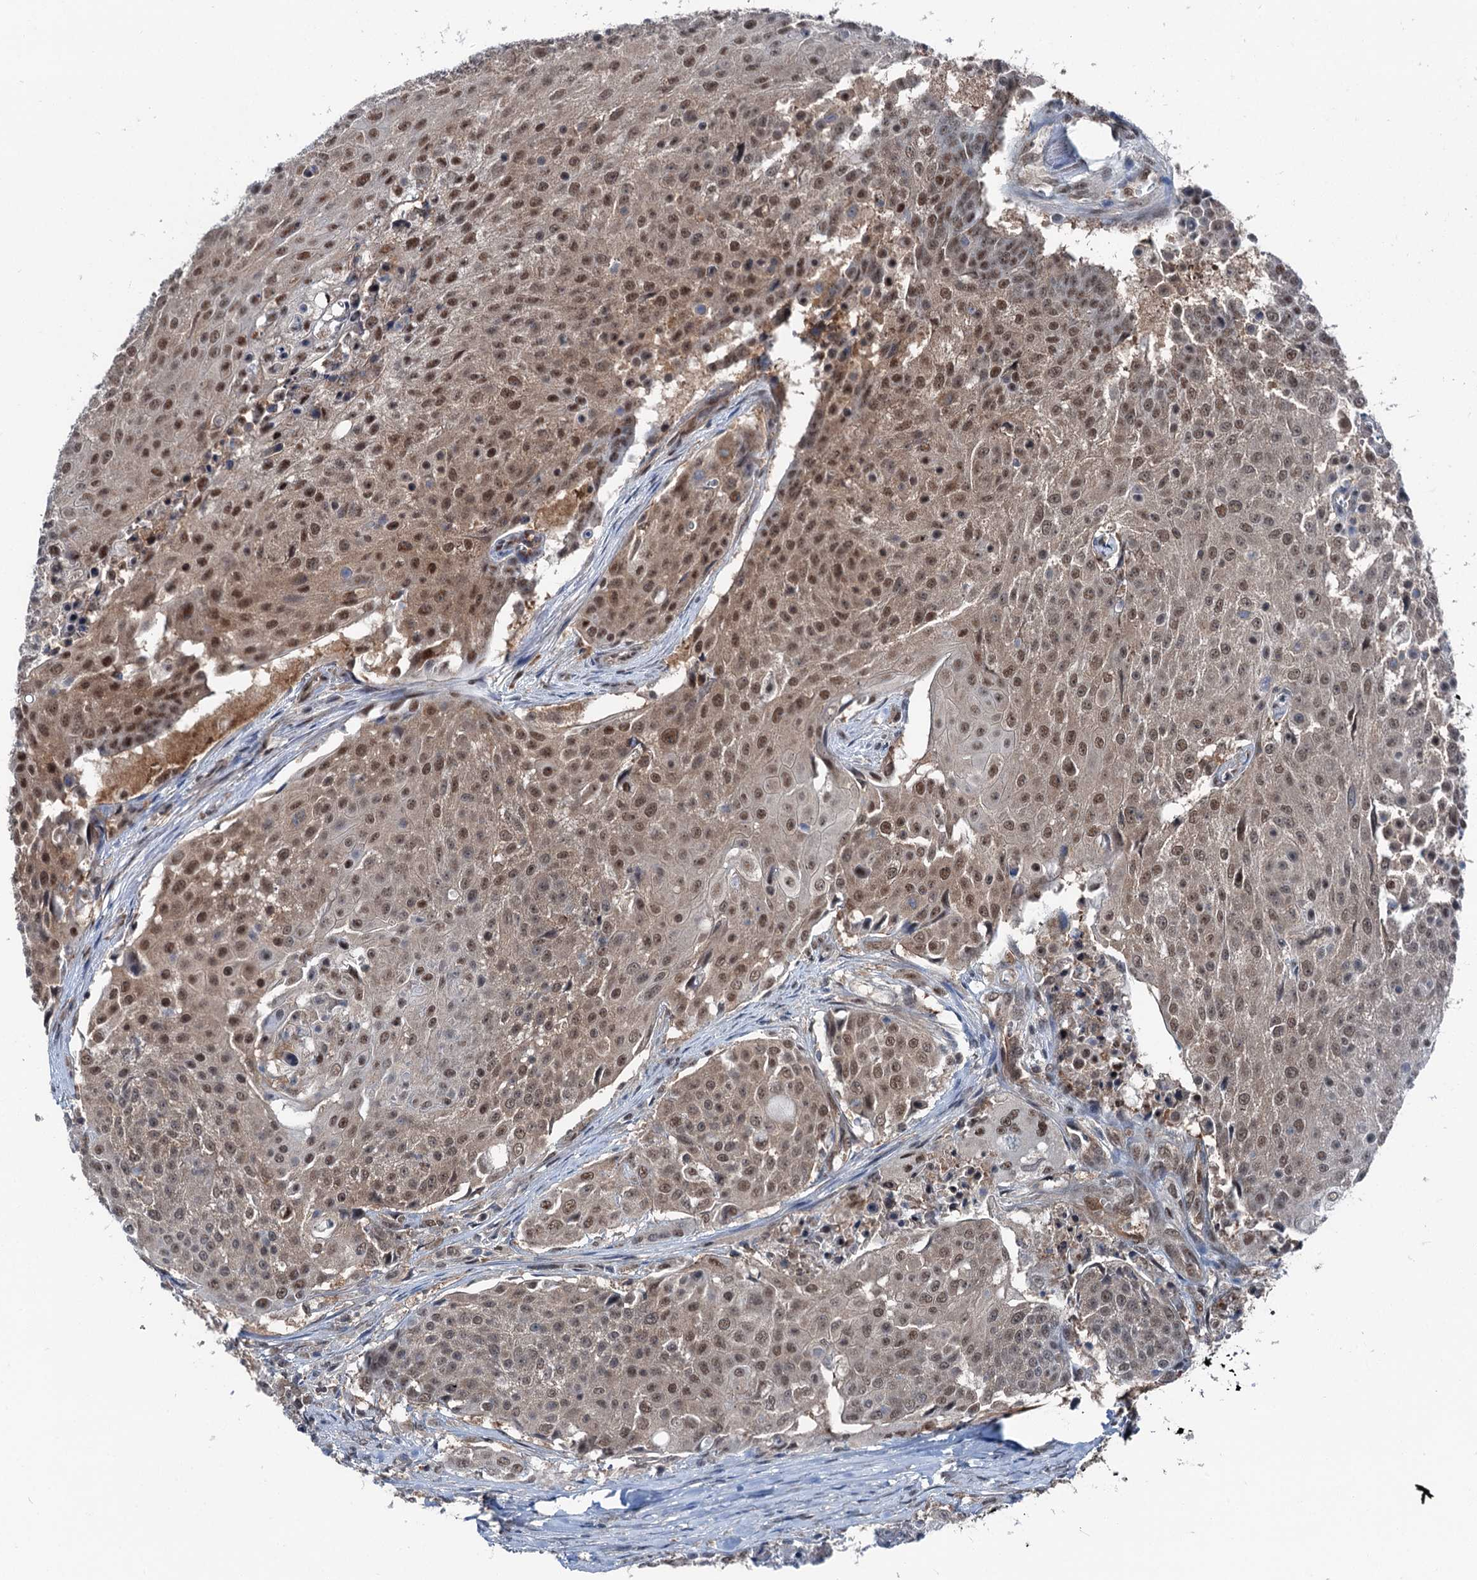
{"staining": {"intensity": "moderate", "quantity": ">75%", "location": "cytoplasmic/membranous,nuclear"}, "tissue": "urothelial cancer", "cell_type": "Tumor cells", "image_type": "cancer", "snomed": [{"axis": "morphology", "description": "Urothelial carcinoma, High grade"}, {"axis": "topography", "description": "Urinary bladder"}], "caption": "An immunohistochemistry photomicrograph of tumor tissue is shown. Protein staining in brown labels moderate cytoplasmic/membranous and nuclear positivity in urothelial cancer within tumor cells.", "gene": "PSMD13", "patient": {"sex": "female", "age": 63}}